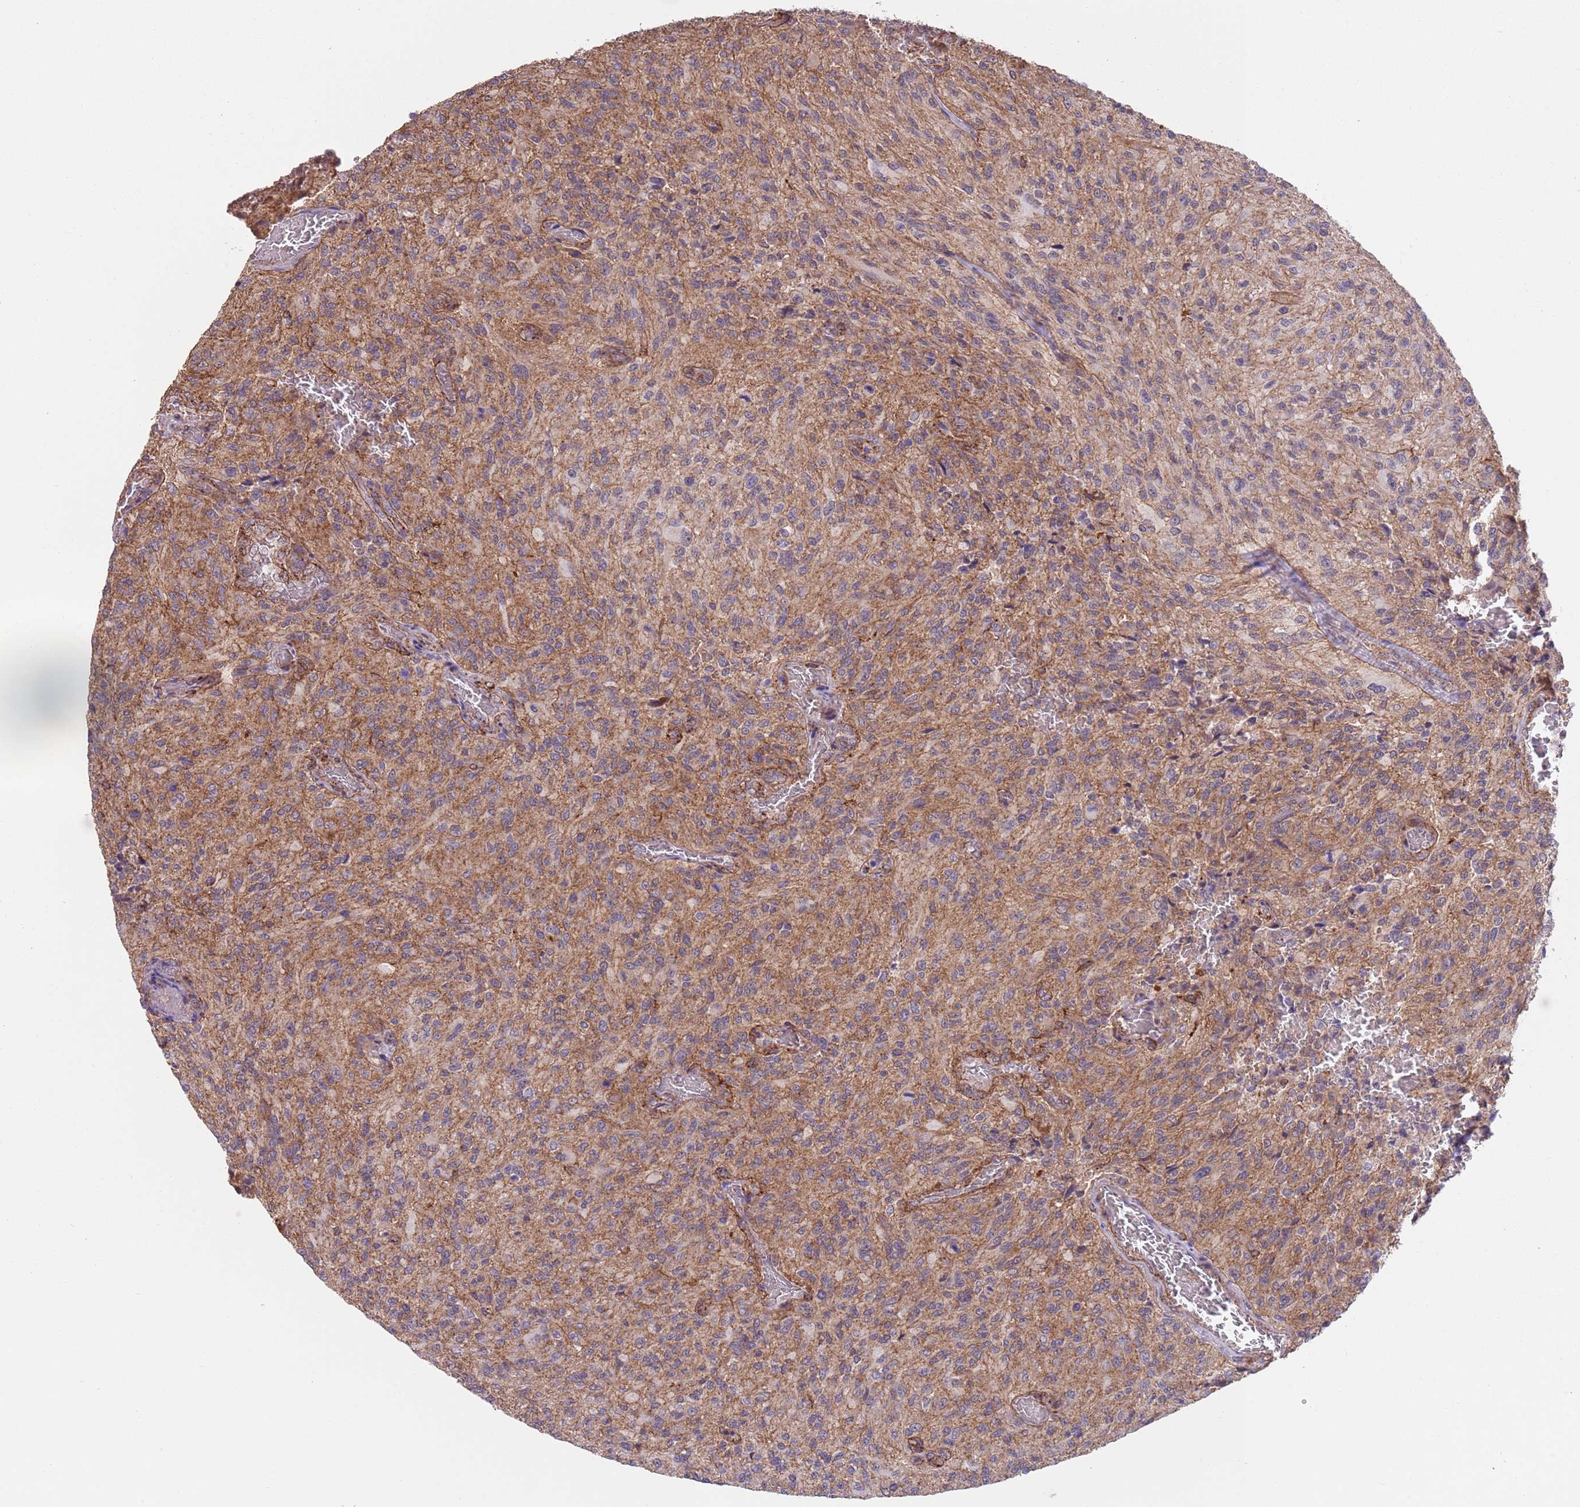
{"staining": {"intensity": "moderate", "quantity": "25%-75%", "location": "cytoplasmic/membranous"}, "tissue": "glioma", "cell_type": "Tumor cells", "image_type": "cancer", "snomed": [{"axis": "morphology", "description": "Normal tissue, NOS"}, {"axis": "morphology", "description": "Glioma, malignant, High grade"}, {"axis": "topography", "description": "Cerebral cortex"}], "caption": "Brown immunohistochemical staining in malignant glioma (high-grade) demonstrates moderate cytoplasmic/membranous positivity in approximately 25%-75% of tumor cells.", "gene": "CREBZF", "patient": {"sex": "male", "age": 56}}